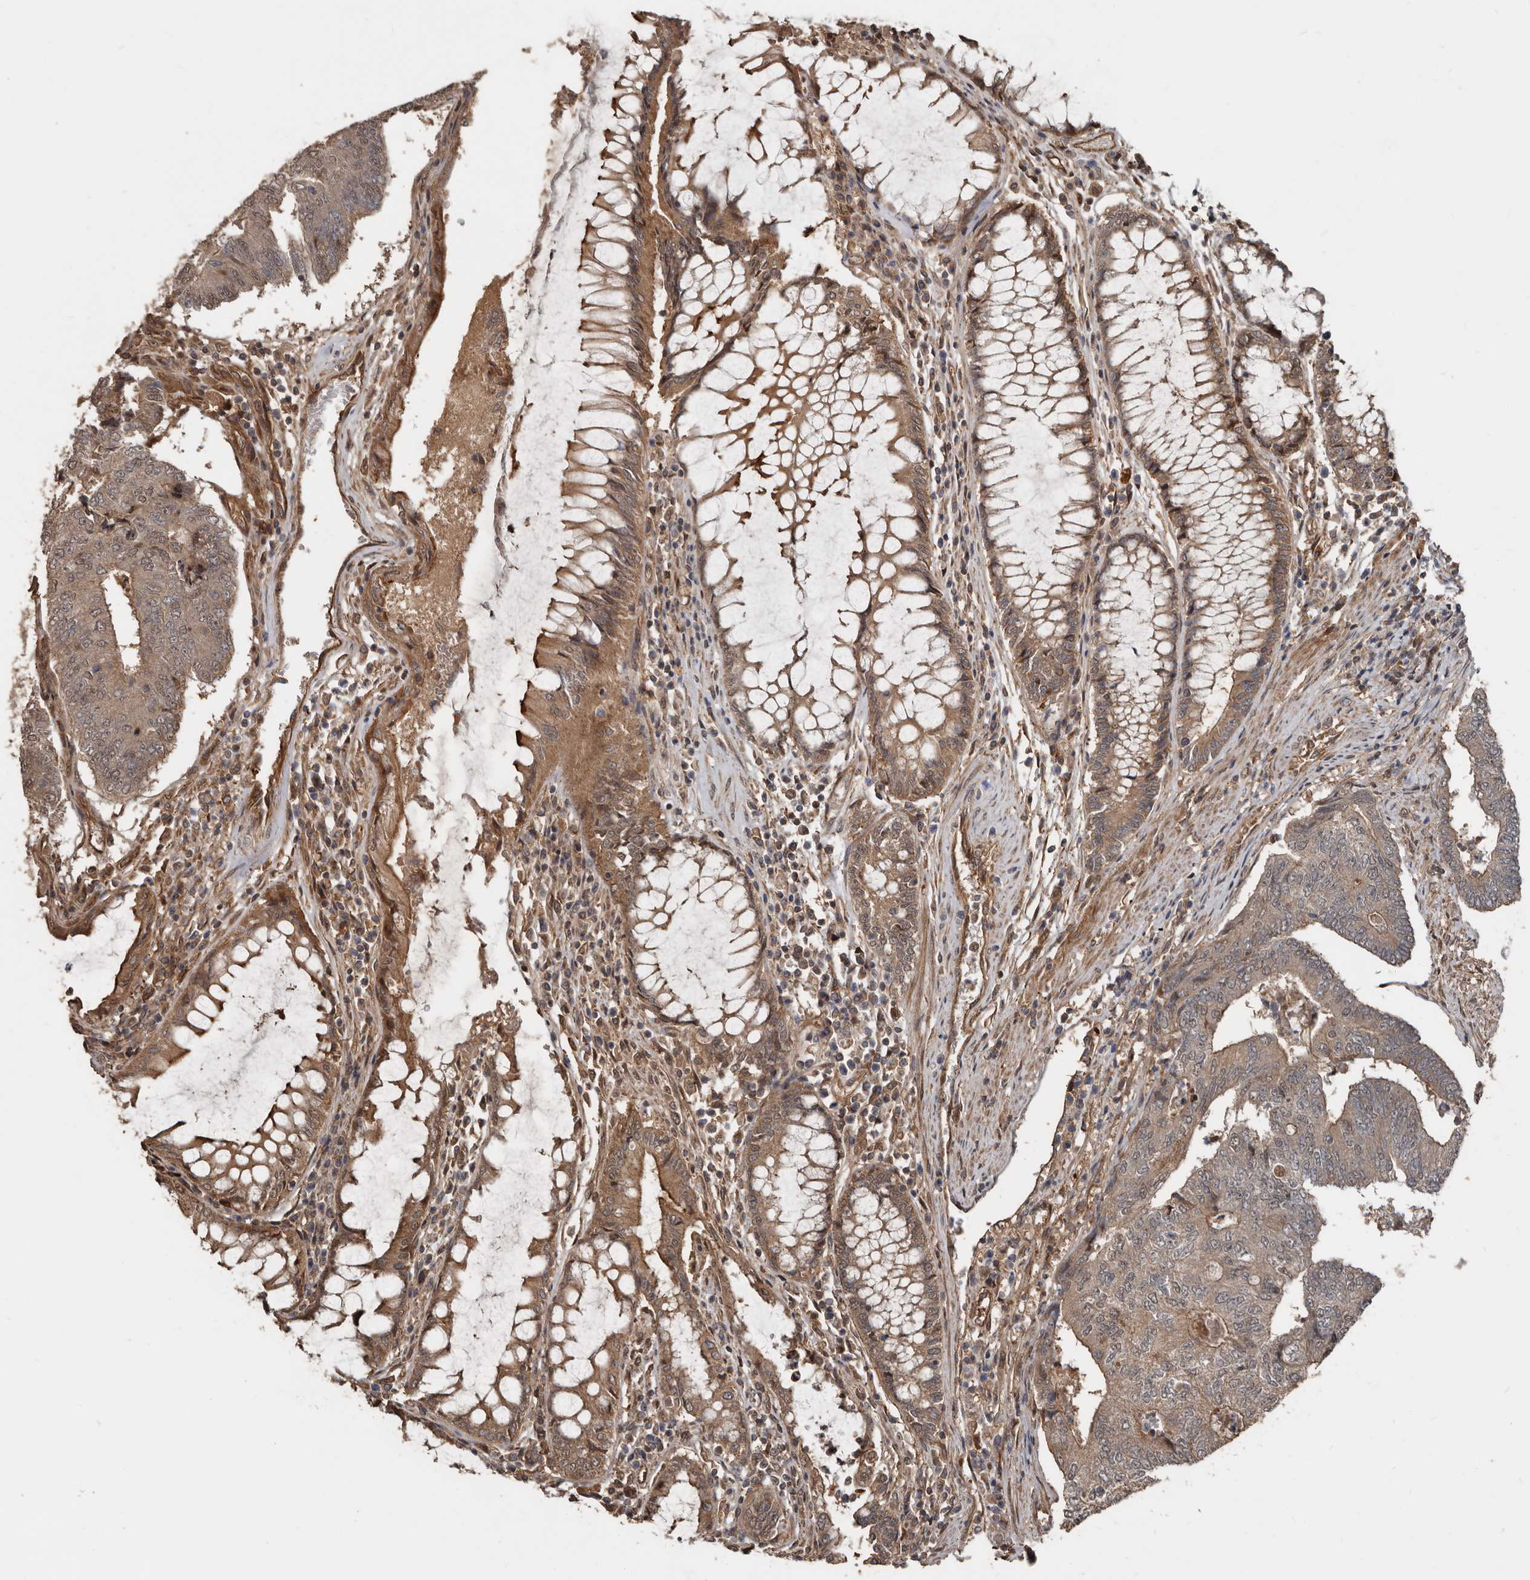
{"staining": {"intensity": "weak", "quantity": ">75%", "location": "cytoplasmic/membranous"}, "tissue": "colorectal cancer", "cell_type": "Tumor cells", "image_type": "cancer", "snomed": [{"axis": "morphology", "description": "Adenocarcinoma, NOS"}, {"axis": "topography", "description": "Colon"}], "caption": "Immunohistochemistry (IHC) of human adenocarcinoma (colorectal) displays low levels of weak cytoplasmic/membranous staining in about >75% of tumor cells.", "gene": "EXOC3L1", "patient": {"sex": "female", "age": 67}}